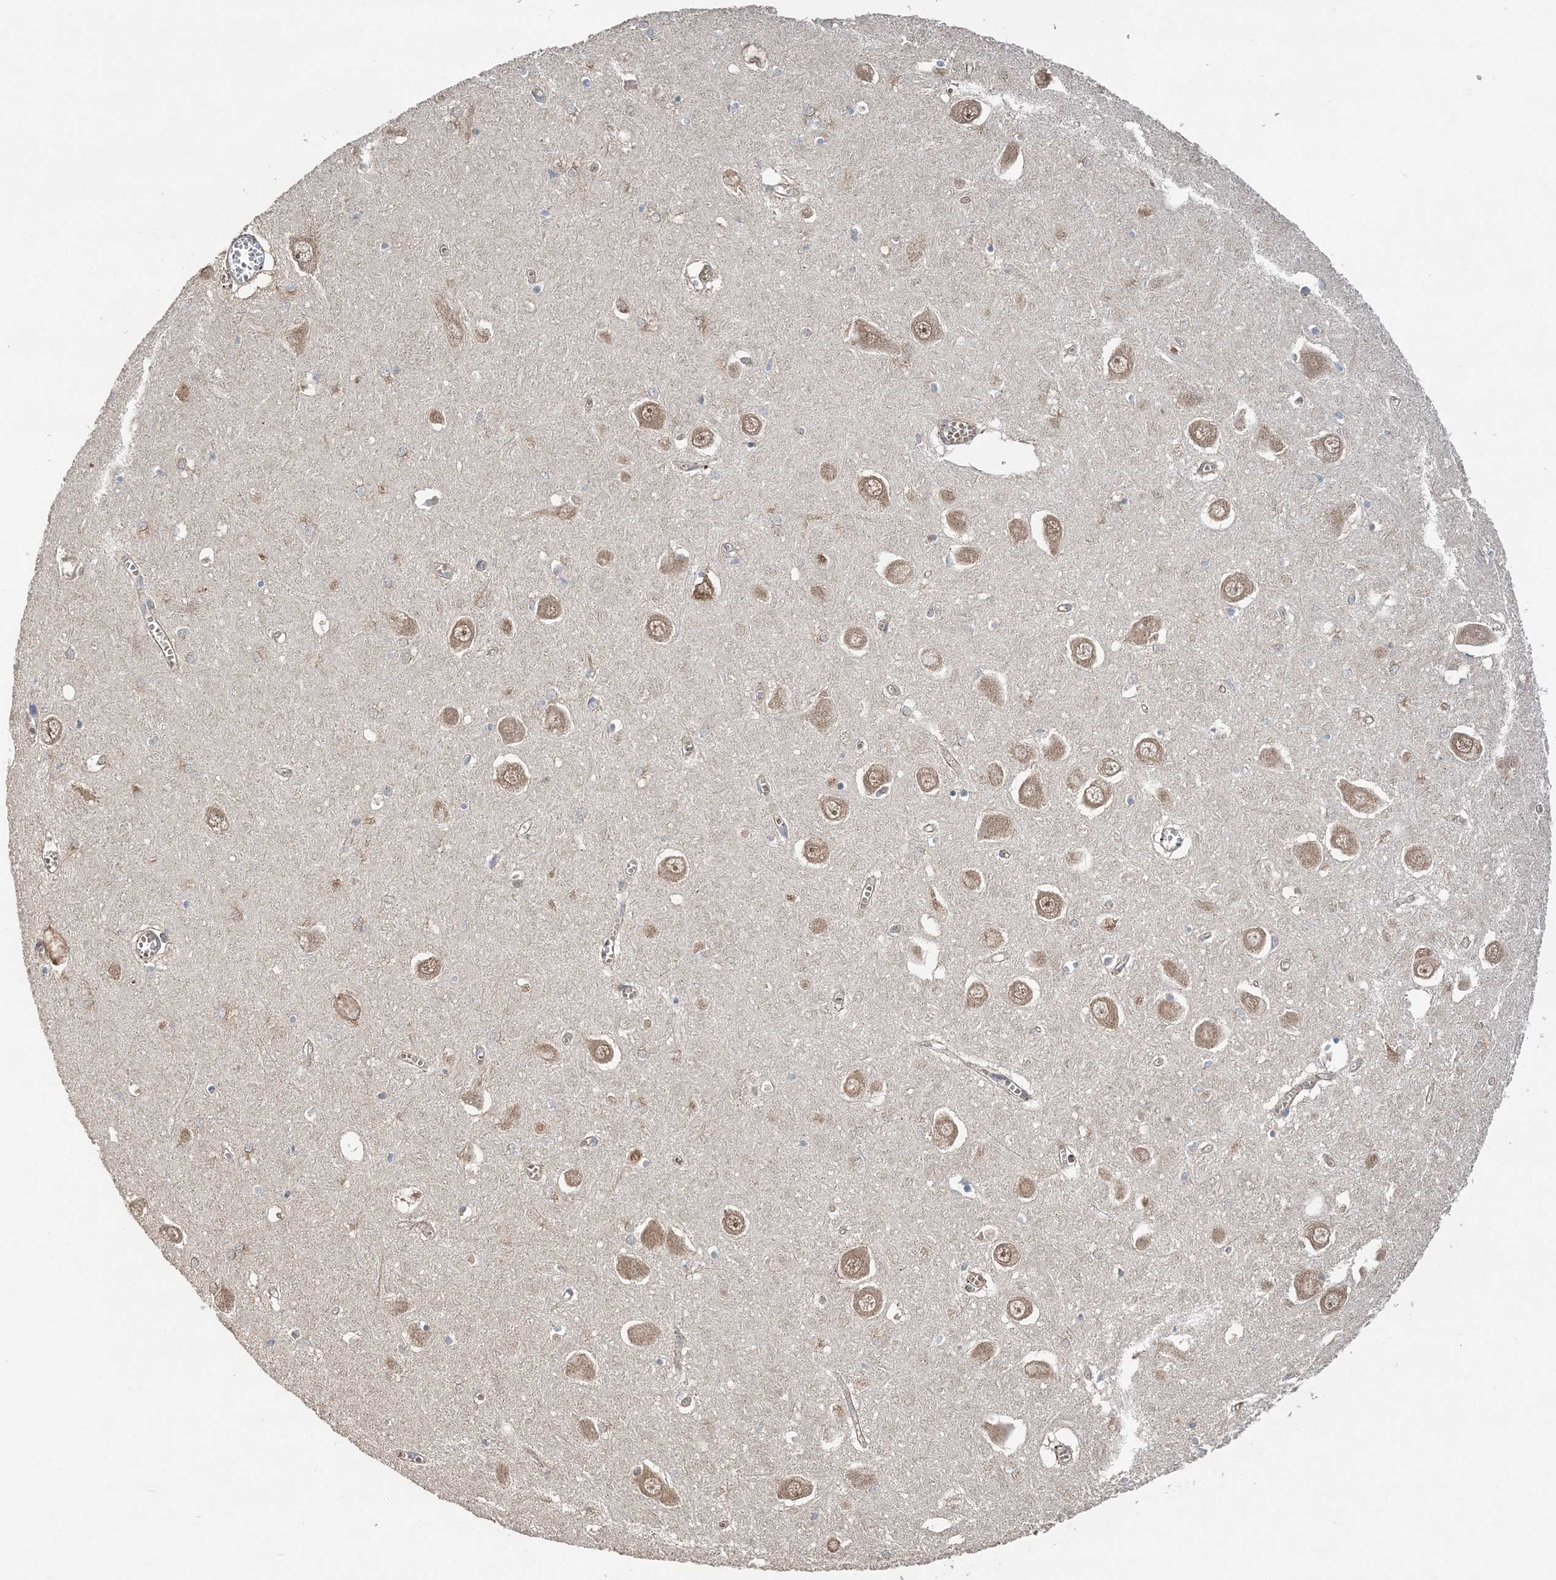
{"staining": {"intensity": "moderate", "quantity": "<25%", "location": "cytoplasmic/membranous"}, "tissue": "hippocampus", "cell_type": "Glial cells", "image_type": "normal", "snomed": [{"axis": "morphology", "description": "Normal tissue, NOS"}, {"axis": "topography", "description": "Hippocampus"}], "caption": "IHC (DAB) staining of unremarkable human hippocampus displays moderate cytoplasmic/membranous protein expression in approximately <25% of glial cells. The staining was performed using DAB (3,3'-diaminobenzidine), with brown indicating positive protein expression. Nuclei are stained blue with hematoxylin.", "gene": "KIF4A", "patient": {"sex": "male", "age": 70}}